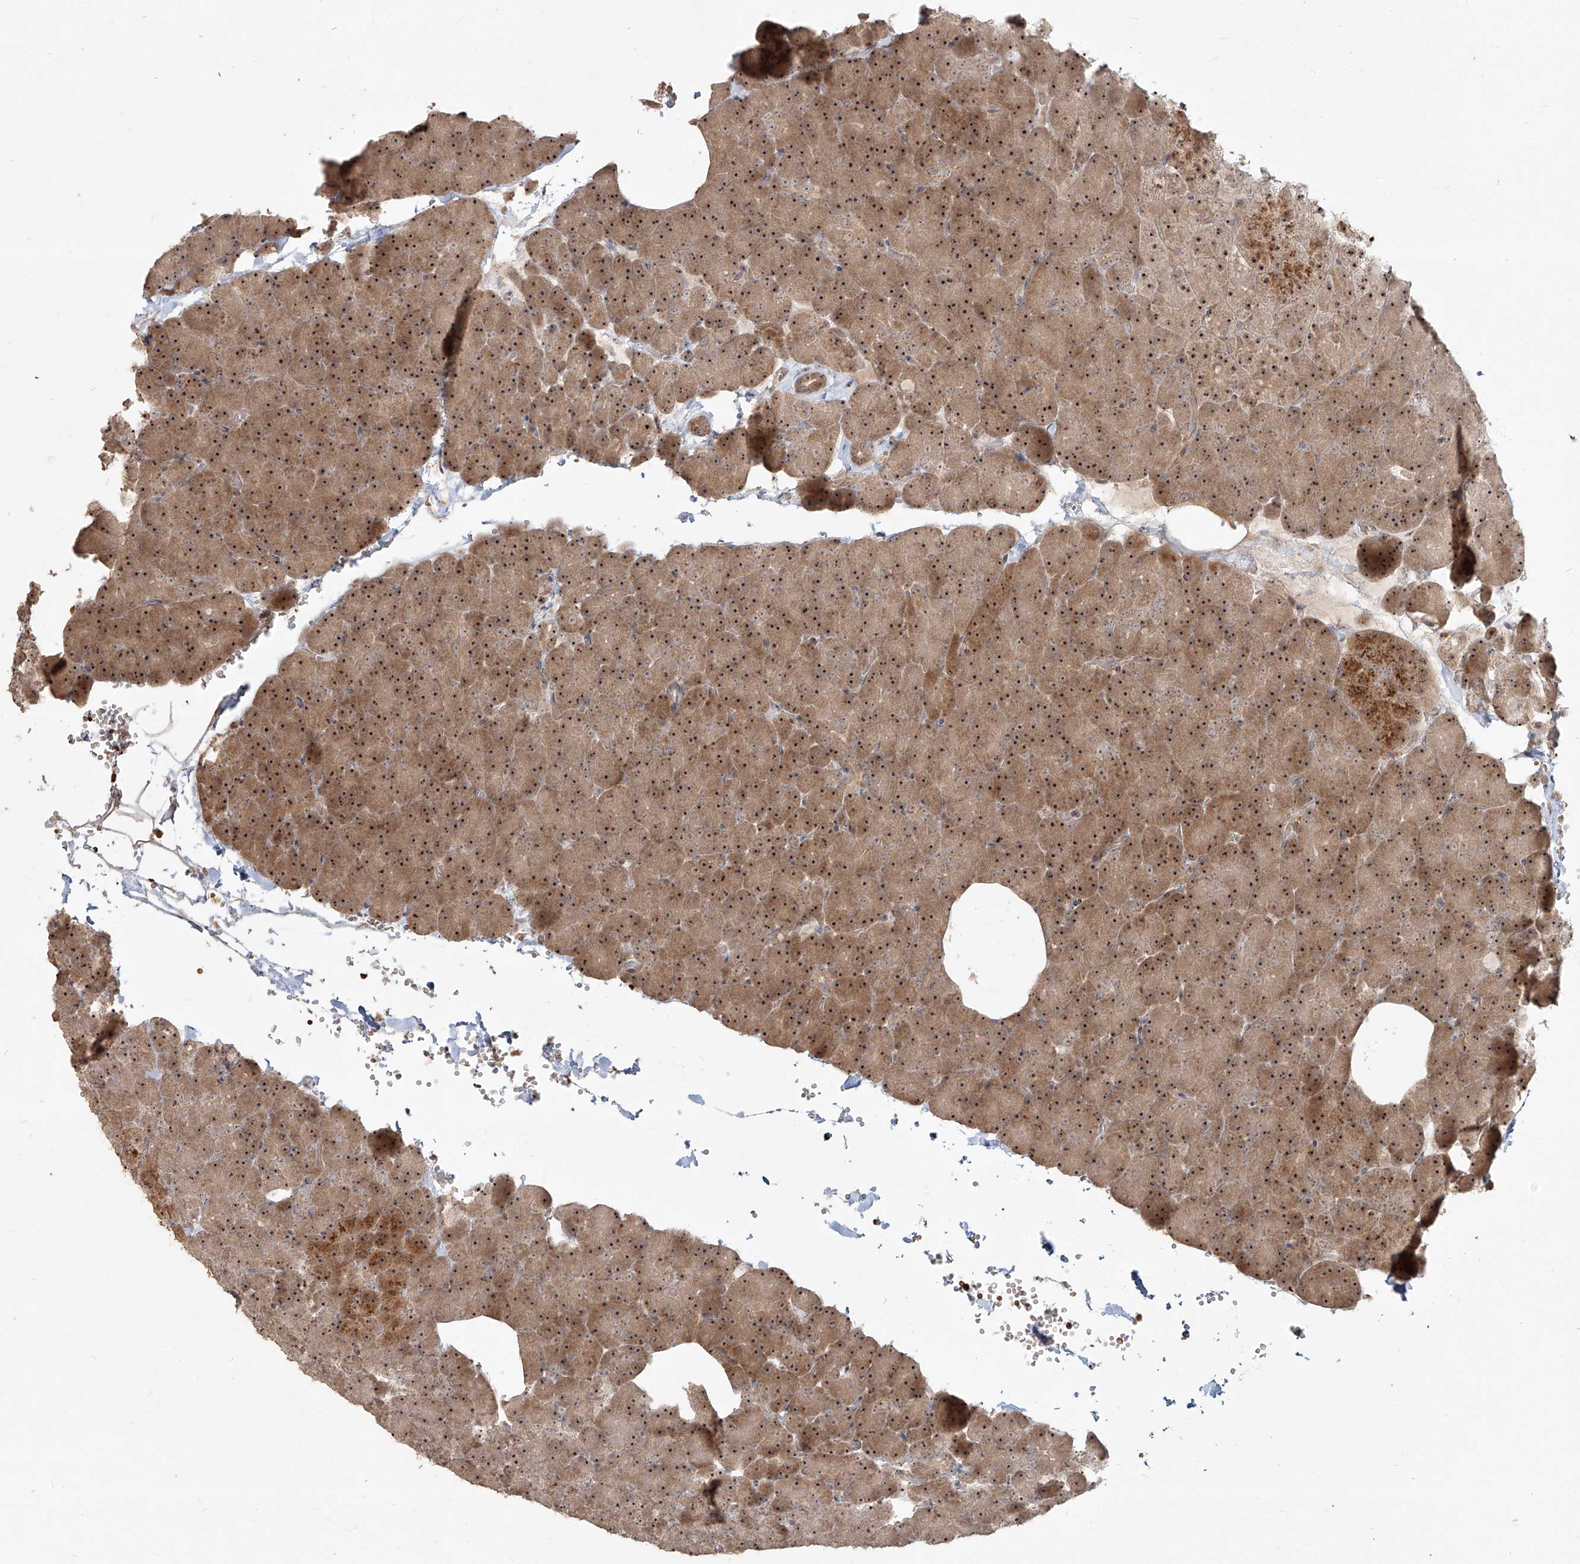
{"staining": {"intensity": "strong", "quantity": ">75%", "location": "cytoplasmic/membranous,nuclear"}, "tissue": "pancreas", "cell_type": "Exocrine glandular cells", "image_type": "normal", "snomed": [{"axis": "morphology", "description": "Normal tissue, NOS"}, {"axis": "morphology", "description": "Carcinoid, malignant, NOS"}, {"axis": "topography", "description": "Pancreas"}], "caption": "Protein staining shows strong cytoplasmic/membranous,nuclear positivity in approximately >75% of exocrine glandular cells in benign pancreas. (Brightfield microscopy of DAB IHC at high magnification).", "gene": "BYSL", "patient": {"sex": "female", "age": 35}}